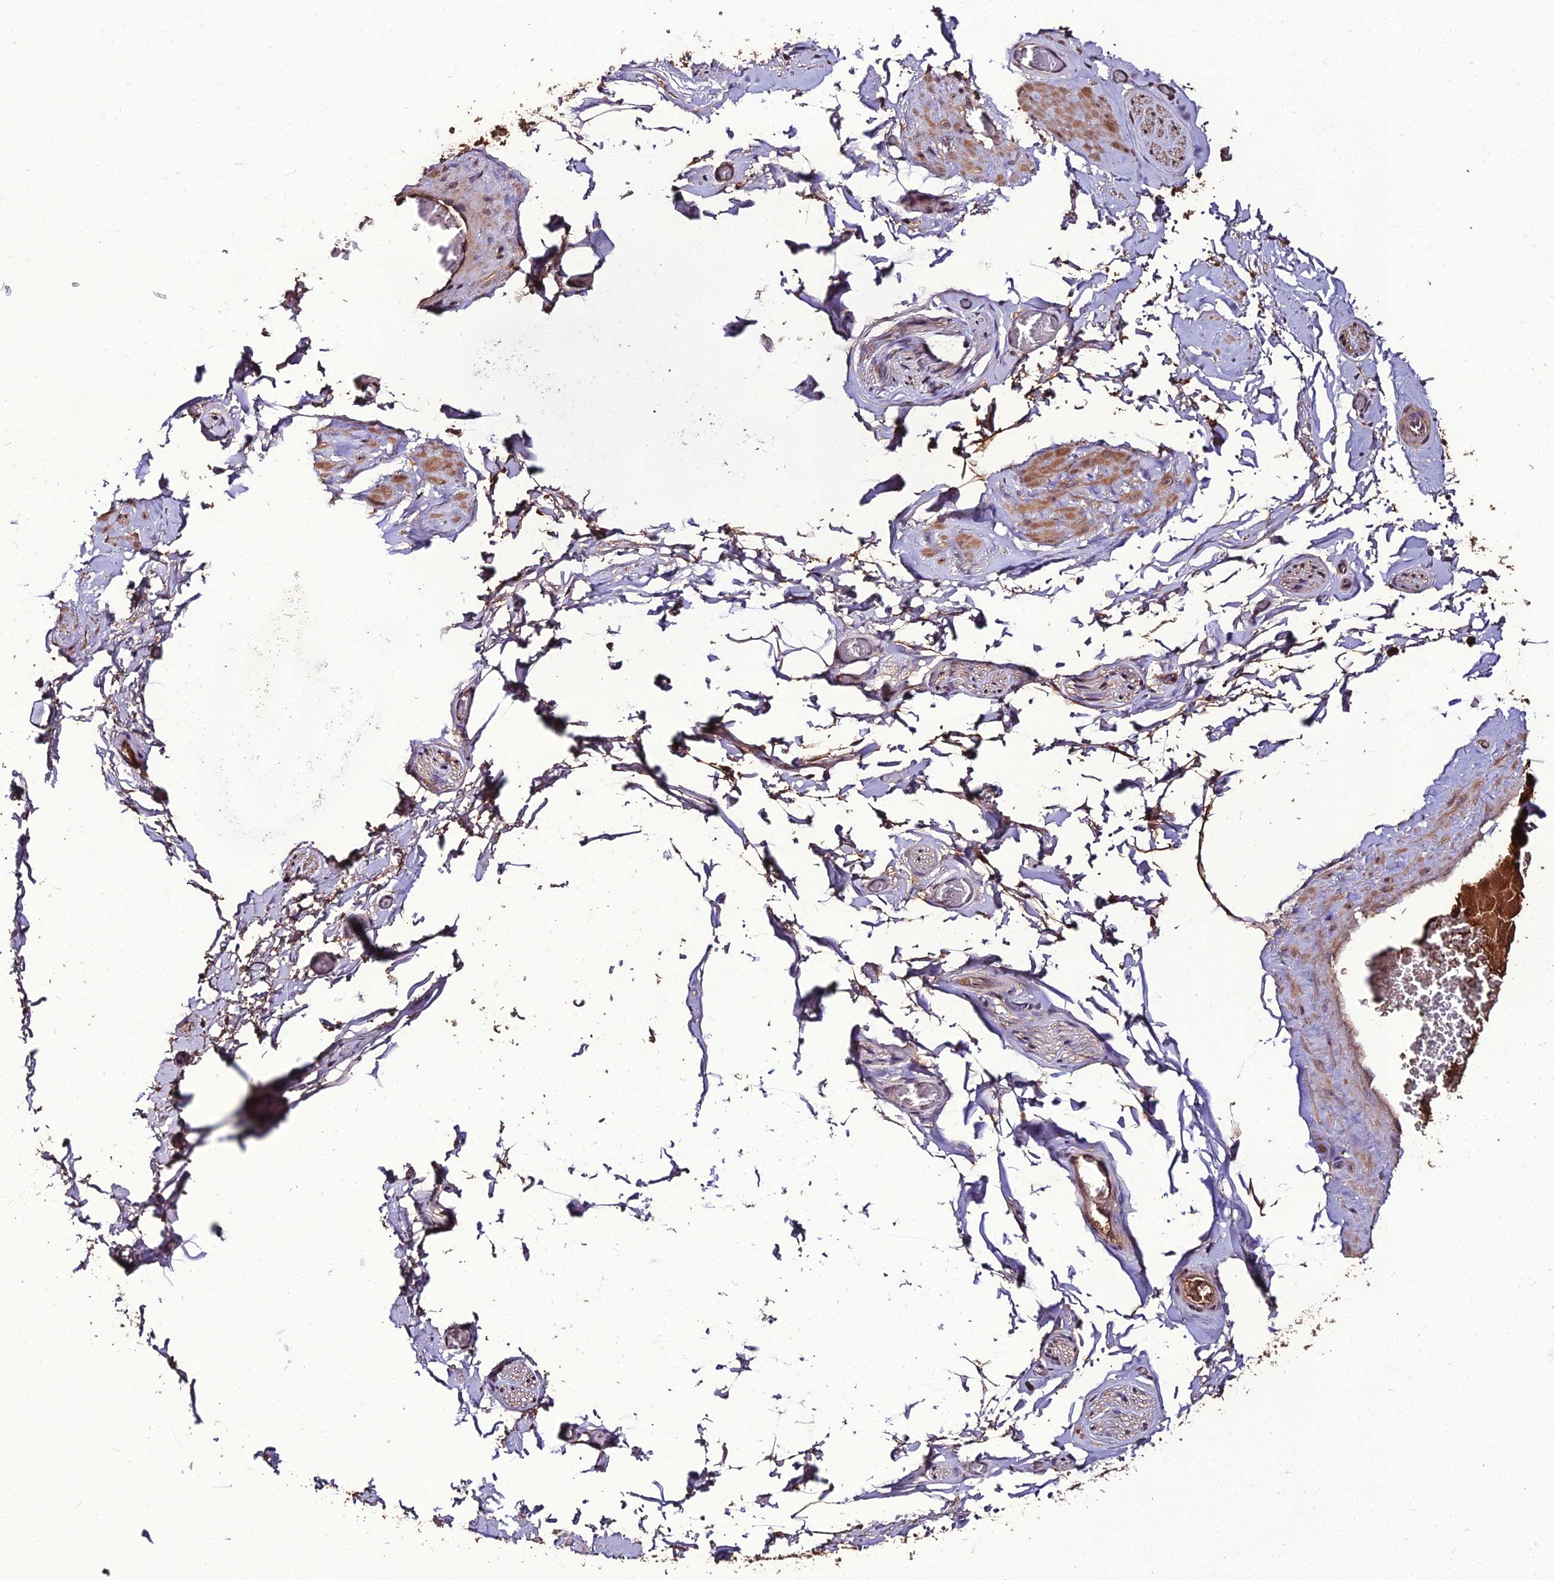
{"staining": {"intensity": "moderate", "quantity": ">75%", "location": "cytoplasmic/membranous"}, "tissue": "adipose tissue", "cell_type": "Adipocytes", "image_type": "normal", "snomed": [{"axis": "morphology", "description": "Normal tissue, NOS"}, {"axis": "topography", "description": "Soft tissue"}, {"axis": "topography", "description": "Adipose tissue"}, {"axis": "topography", "description": "Vascular tissue"}, {"axis": "topography", "description": "Peripheral nerve tissue"}], "caption": "DAB (3,3'-diaminobenzidine) immunohistochemical staining of benign adipose tissue shows moderate cytoplasmic/membranous protein expression in about >75% of adipocytes.", "gene": "KCTD16", "patient": {"sex": "male", "age": 46}}